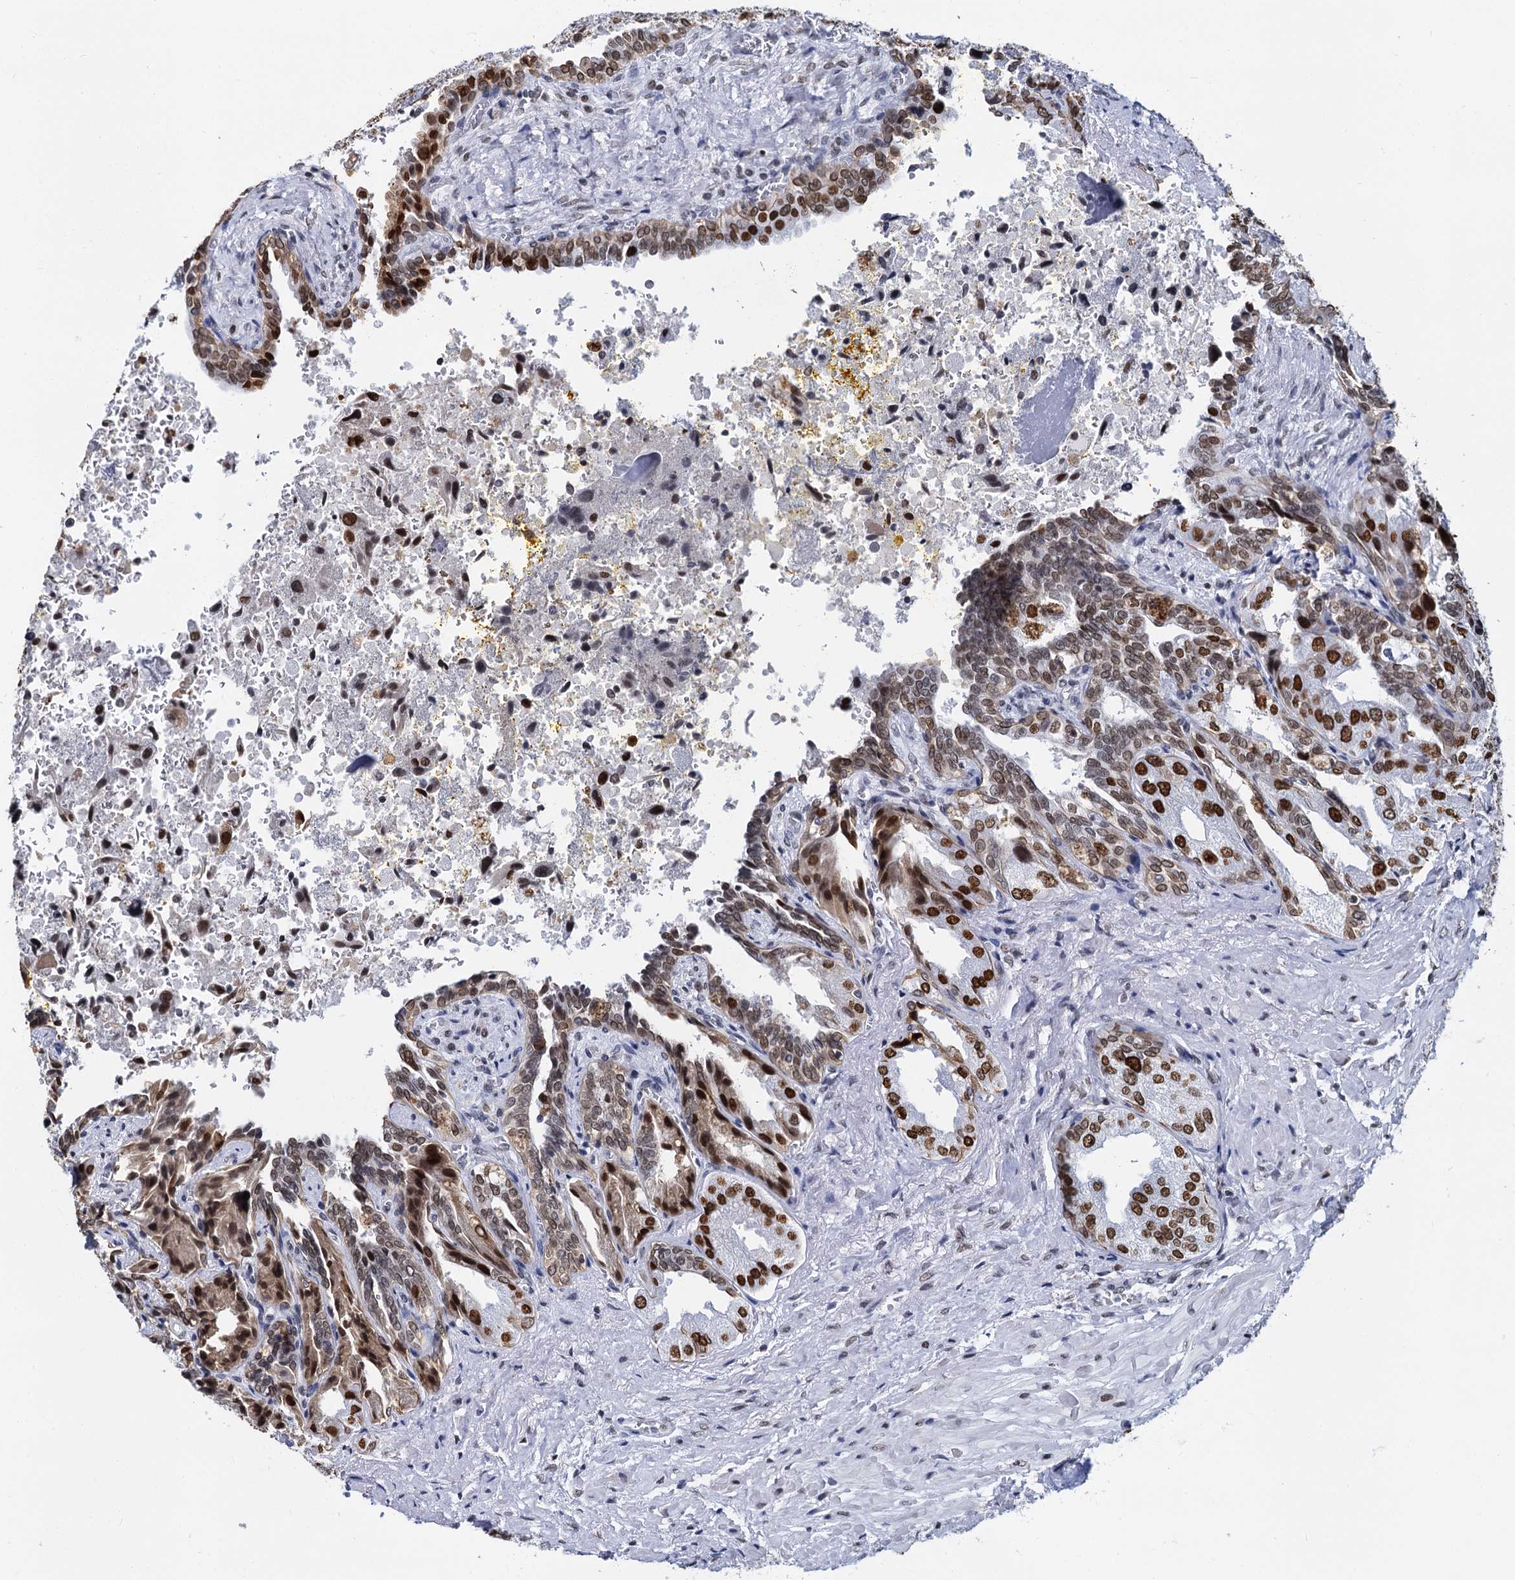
{"staining": {"intensity": "strong", "quantity": ">75%", "location": "nuclear"}, "tissue": "seminal vesicle", "cell_type": "Glandular cells", "image_type": "normal", "snomed": [{"axis": "morphology", "description": "Normal tissue, NOS"}, {"axis": "topography", "description": "Seminal veicle"}], "caption": "Protein expression analysis of normal human seminal vesicle reveals strong nuclear positivity in about >75% of glandular cells.", "gene": "CMAS", "patient": {"sex": "male", "age": 63}}